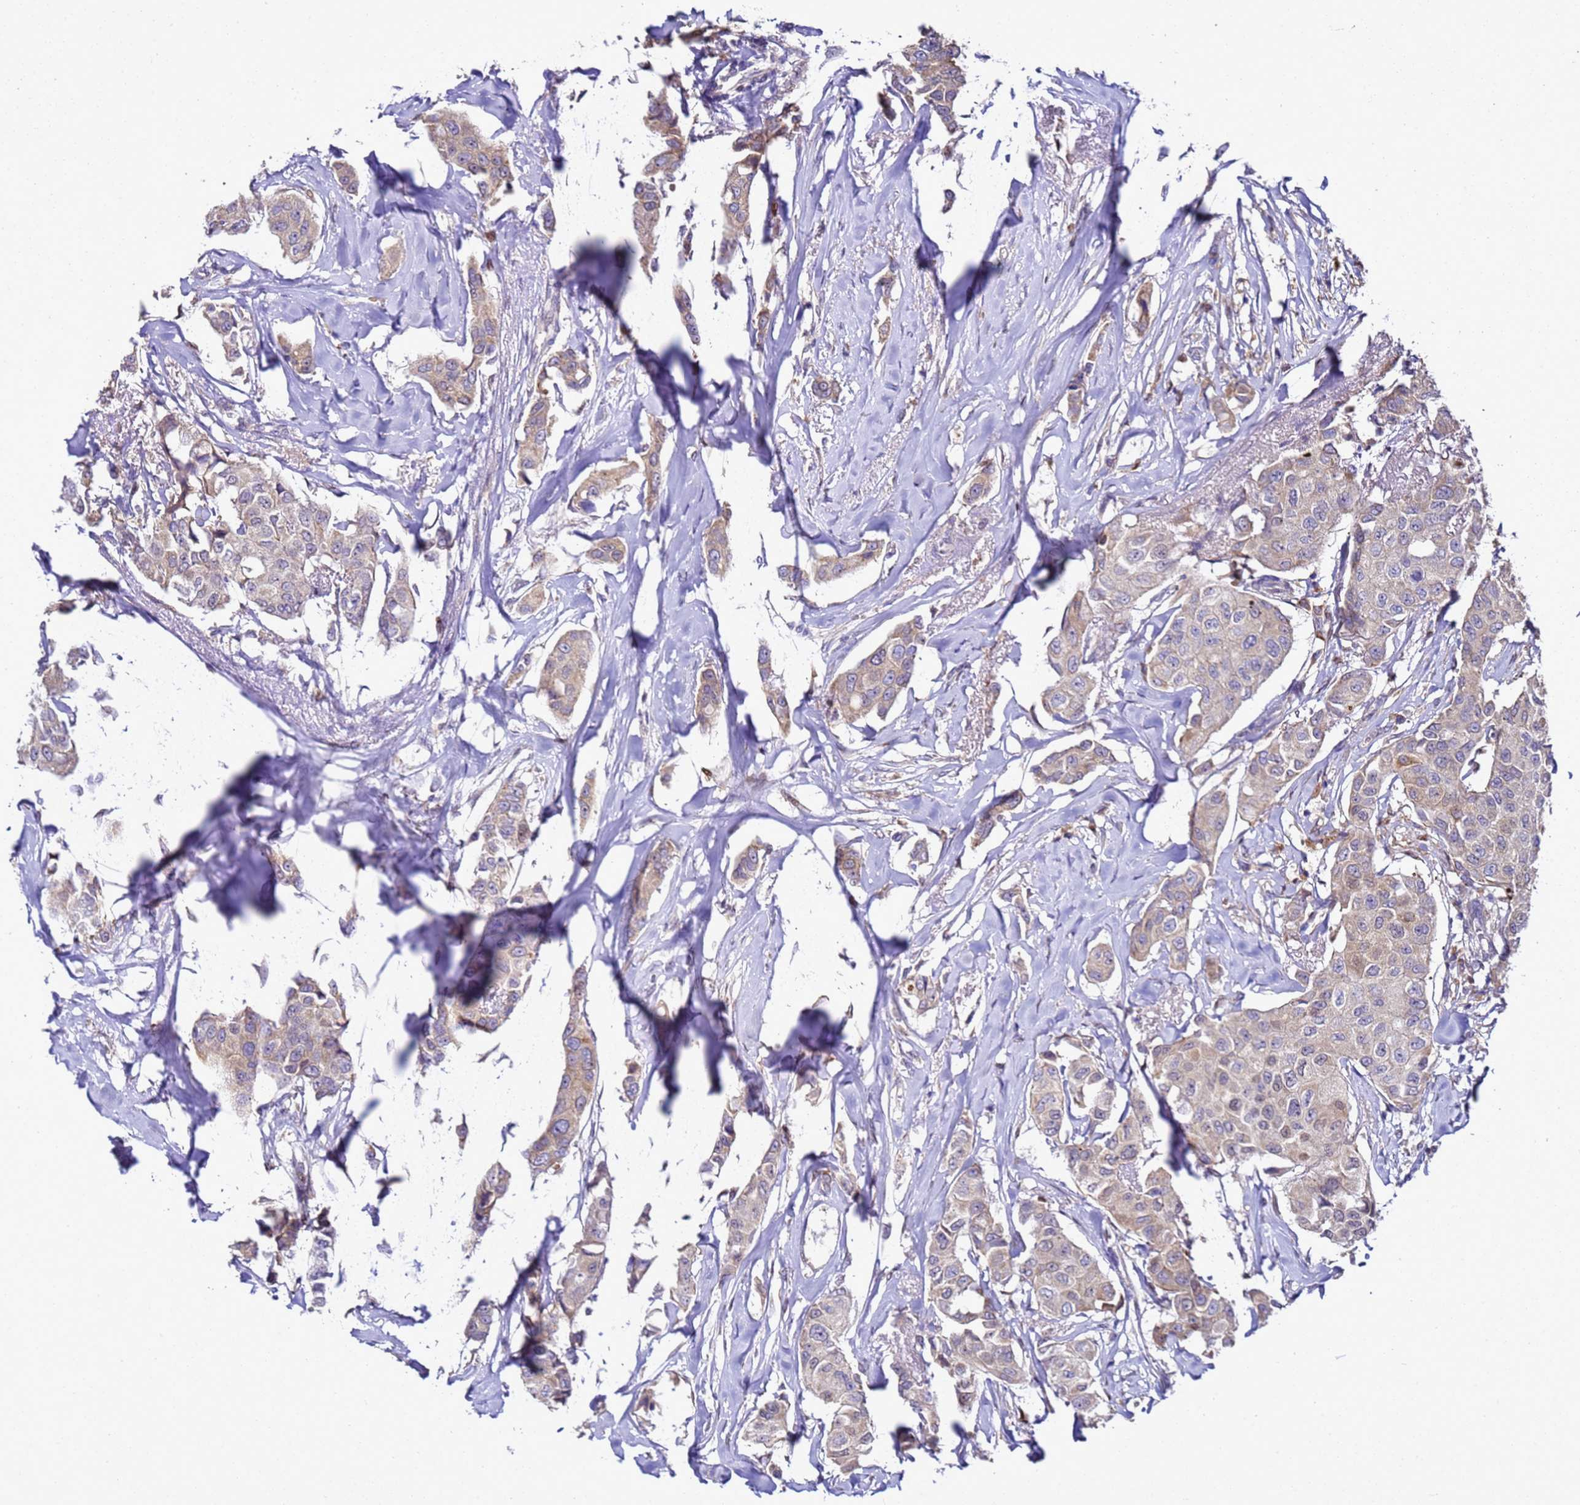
{"staining": {"intensity": "weak", "quantity": "25%-75%", "location": "cytoplasmic/membranous"}, "tissue": "breast cancer", "cell_type": "Tumor cells", "image_type": "cancer", "snomed": [{"axis": "morphology", "description": "Duct carcinoma"}, {"axis": "topography", "description": "Breast"}], "caption": "Tumor cells reveal low levels of weak cytoplasmic/membranous staining in about 25%-75% of cells in human breast intraductal carcinoma.", "gene": "ALG3", "patient": {"sex": "female", "age": 80}}